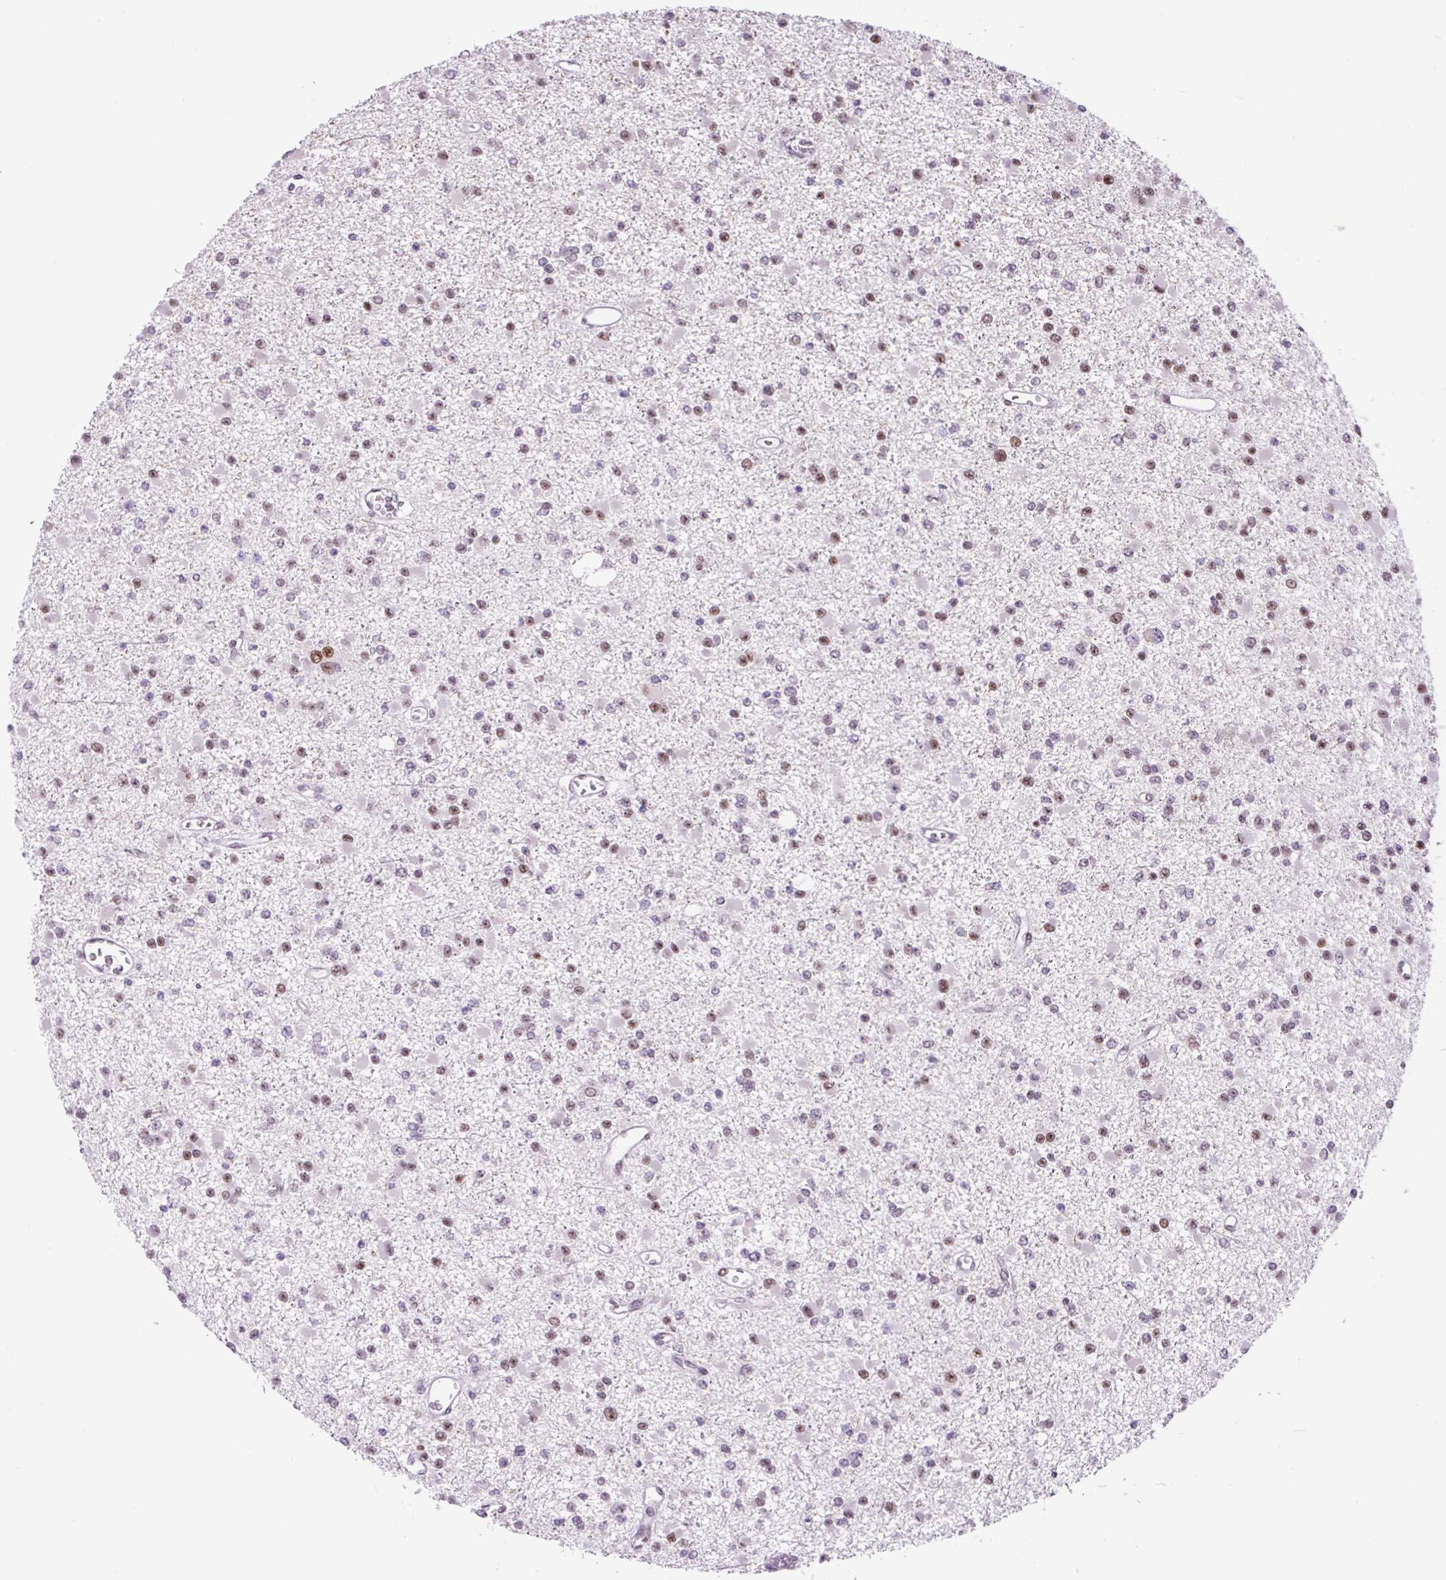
{"staining": {"intensity": "weak", "quantity": "25%-75%", "location": "nuclear"}, "tissue": "glioma", "cell_type": "Tumor cells", "image_type": "cancer", "snomed": [{"axis": "morphology", "description": "Glioma, malignant, Low grade"}, {"axis": "topography", "description": "Brain"}], "caption": "This is an image of immunohistochemistry staining of malignant glioma (low-grade), which shows weak expression in the nuclear of tumor cells.", "gene": "TAF1A", "patient": {"sex": "female", "age": 22}}